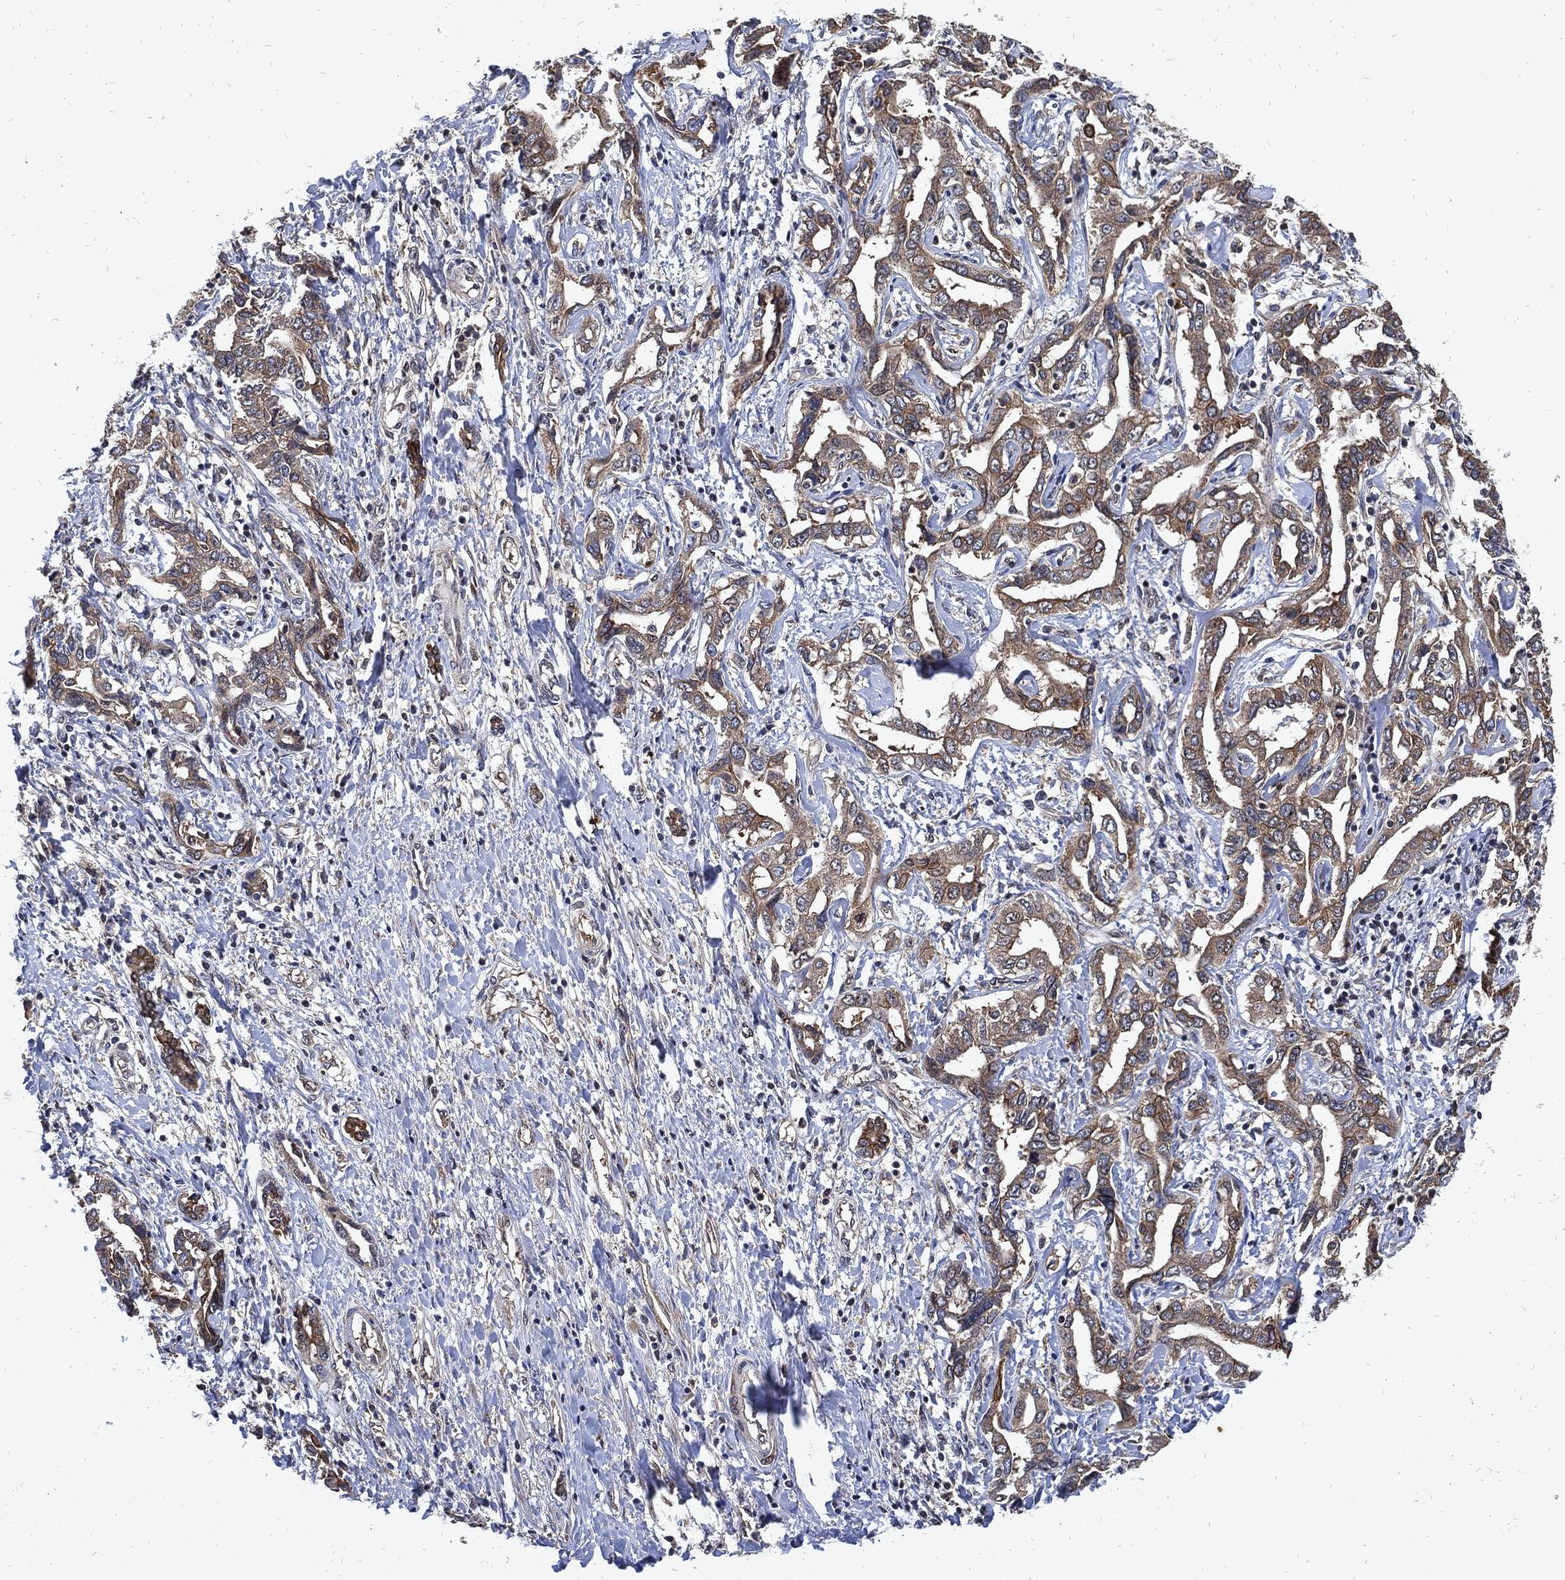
{"staining": {"intensity": "moderate", "quantity": ">75%", "location": "cytoplasmic/membranous"}, "tissue": "liver cancer", "cell_type": "Tumor cells", "image_type": "cancer", "snomed": [{"axis": "morphology", "description": "Cholangiocarcinoma"}, {"axis": "topography", "description": "Liver"}], "caption": "A brown stain highlights moderate cytoplasmic/membranous expression of a protein in human liver cancer (cholangiocarcinoma) tumor cells.", "gene": "DCTN1", "patient": {"sex": "male", "age": 59}}